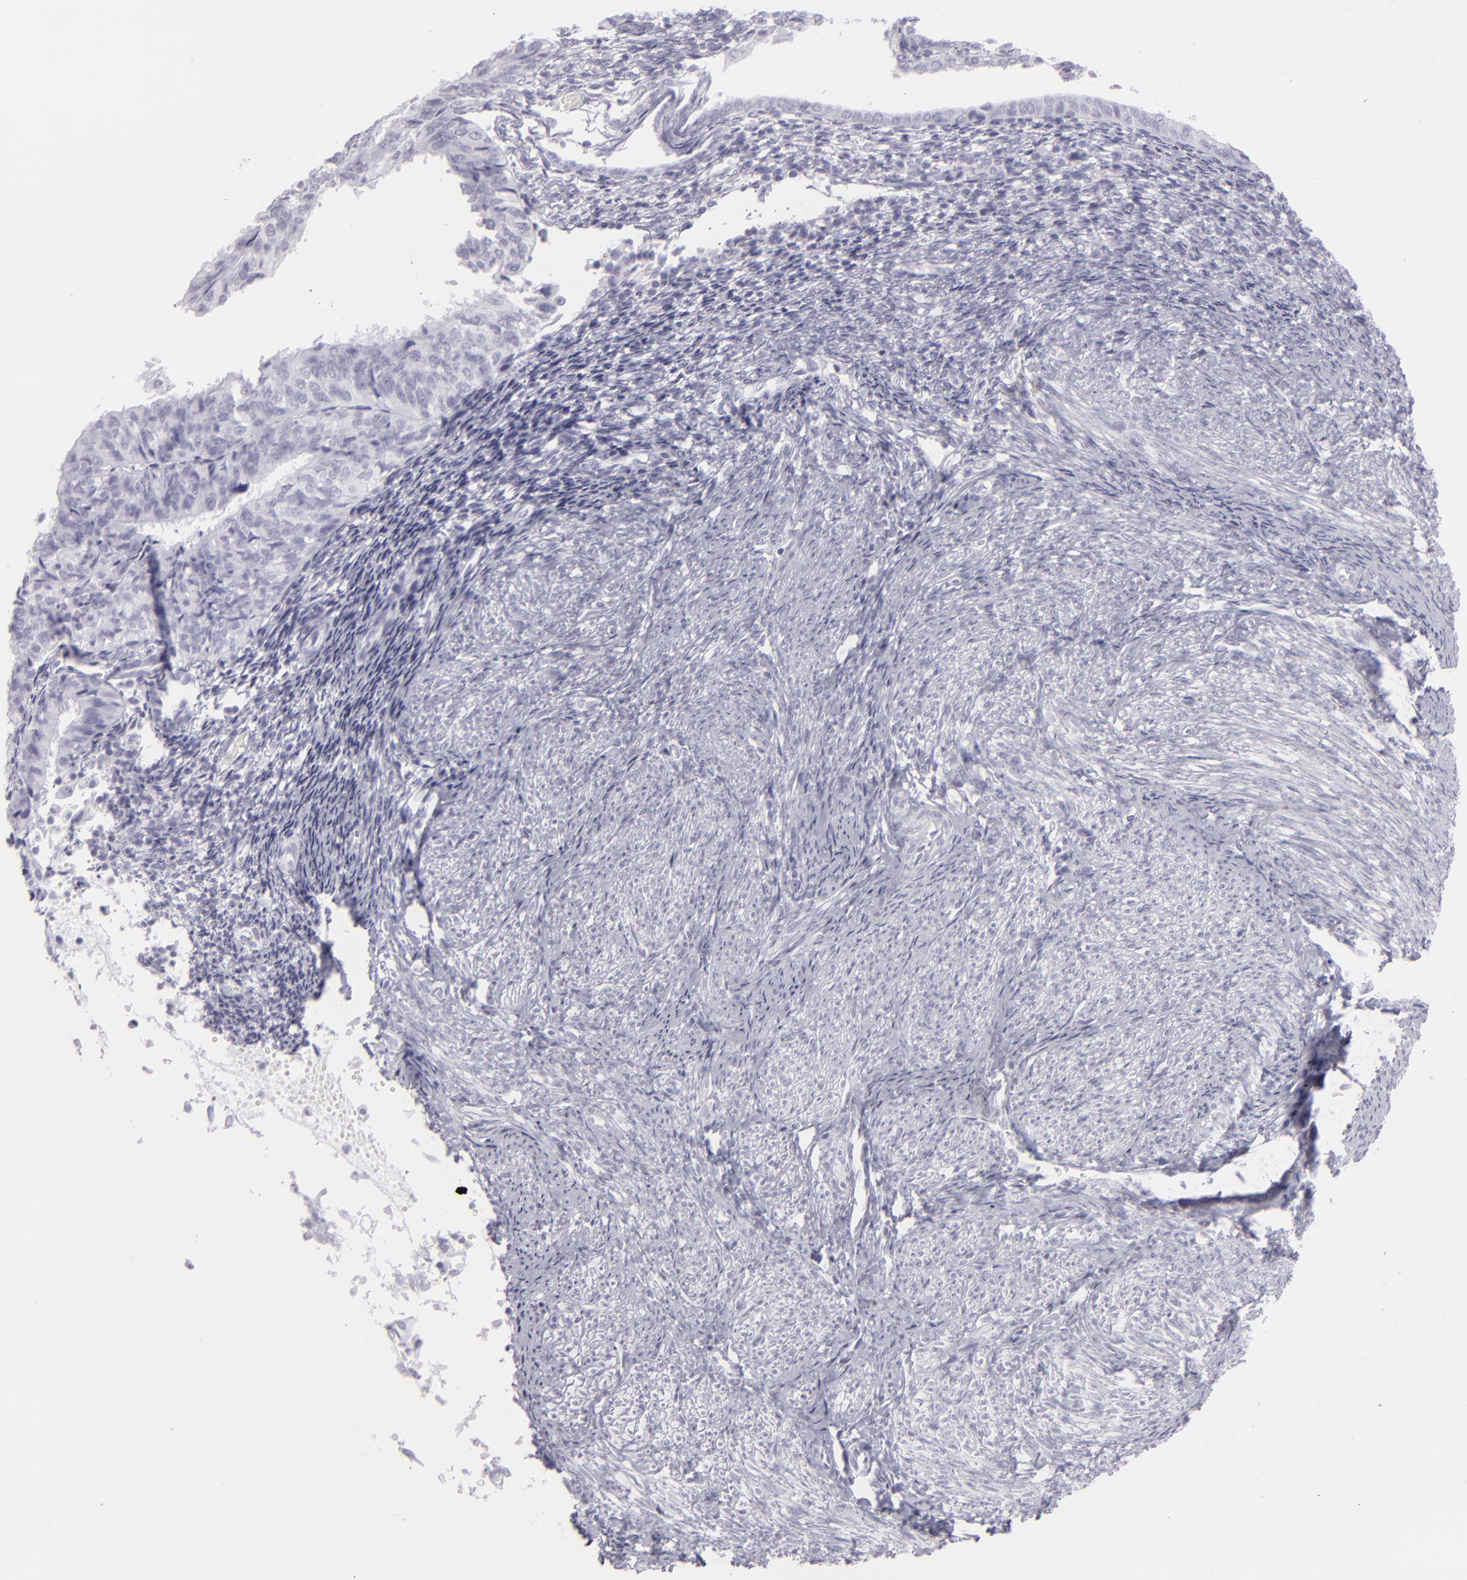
{"staining": {"intensity": "negative", "quantity": "none", "location": "none"}, "tissue": "endometrial cancer", "cell_type": "Tumor cells", "image_type": "cancer", "snomed": [{"axis": "morphology", "description": "Adenocarcinoma, NOS"}, {"axis": "topography", "description": "Endometrium"}], "caption": "An immunohistochemistry (IHC) image of endometrial cancer is shown. There is no staining in tumor cells of endometrial cancer.", "gene": "FLG", "patient": {"sex": "female", "age": 55}}